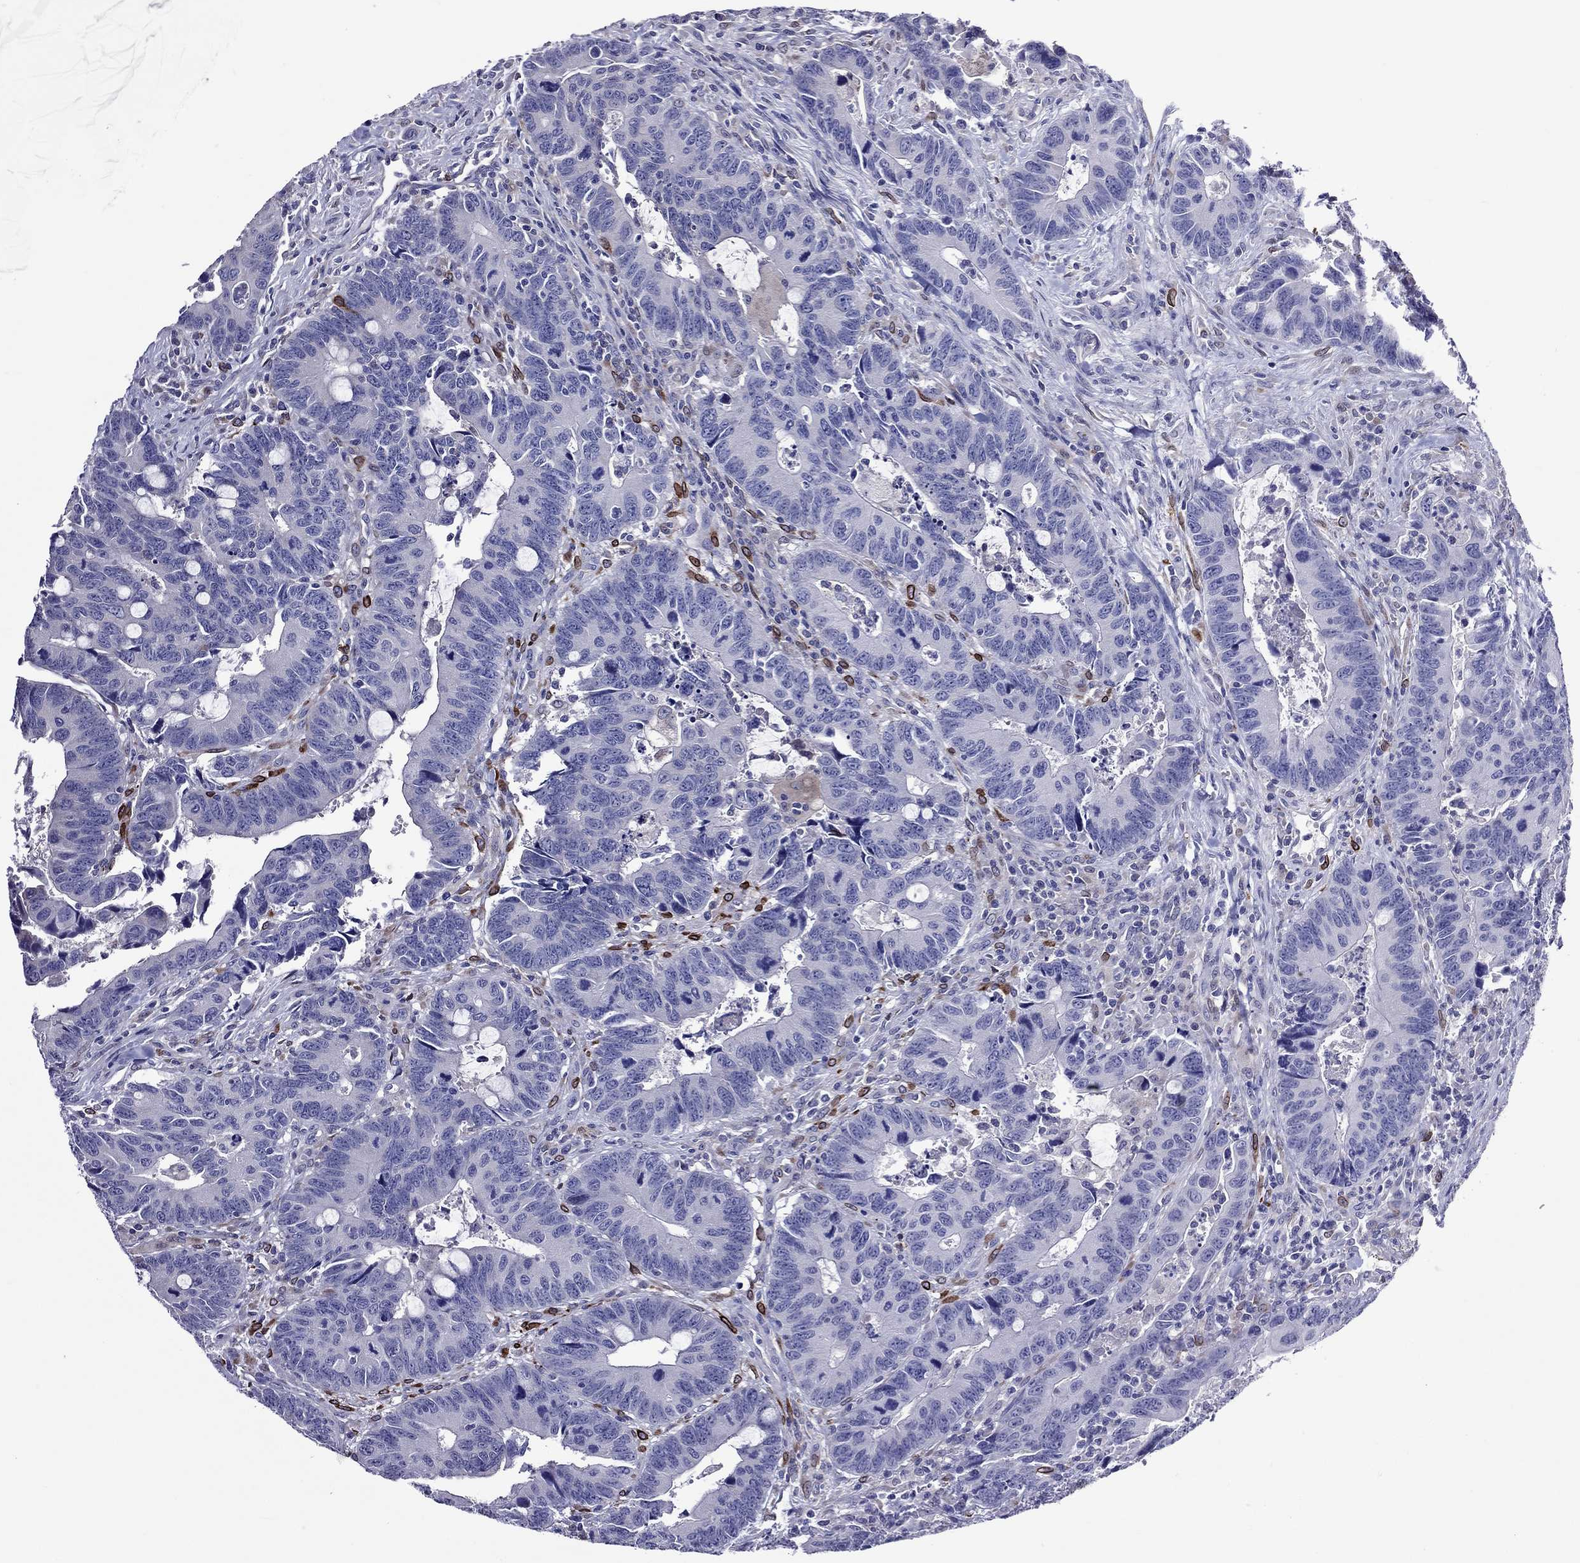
{"staining": {"intensity": "negative", "quantity": "none", "location": "none"}, "tissue": "colorectal cancer", "cell_type": "Tumor cells", "image_type": "cancer", "snomed": [{"axis": "morphology", "description": "Adenocarcinoma, NOS"}, {"axis": "topography", "description": "Rectum"}], "caption": "Immunohistochemical staining of human colorectal cancer shows no significant expression in tumor cells.", "gene": "ADORA2A", "patient": {"sex": "male", "age": 67}}